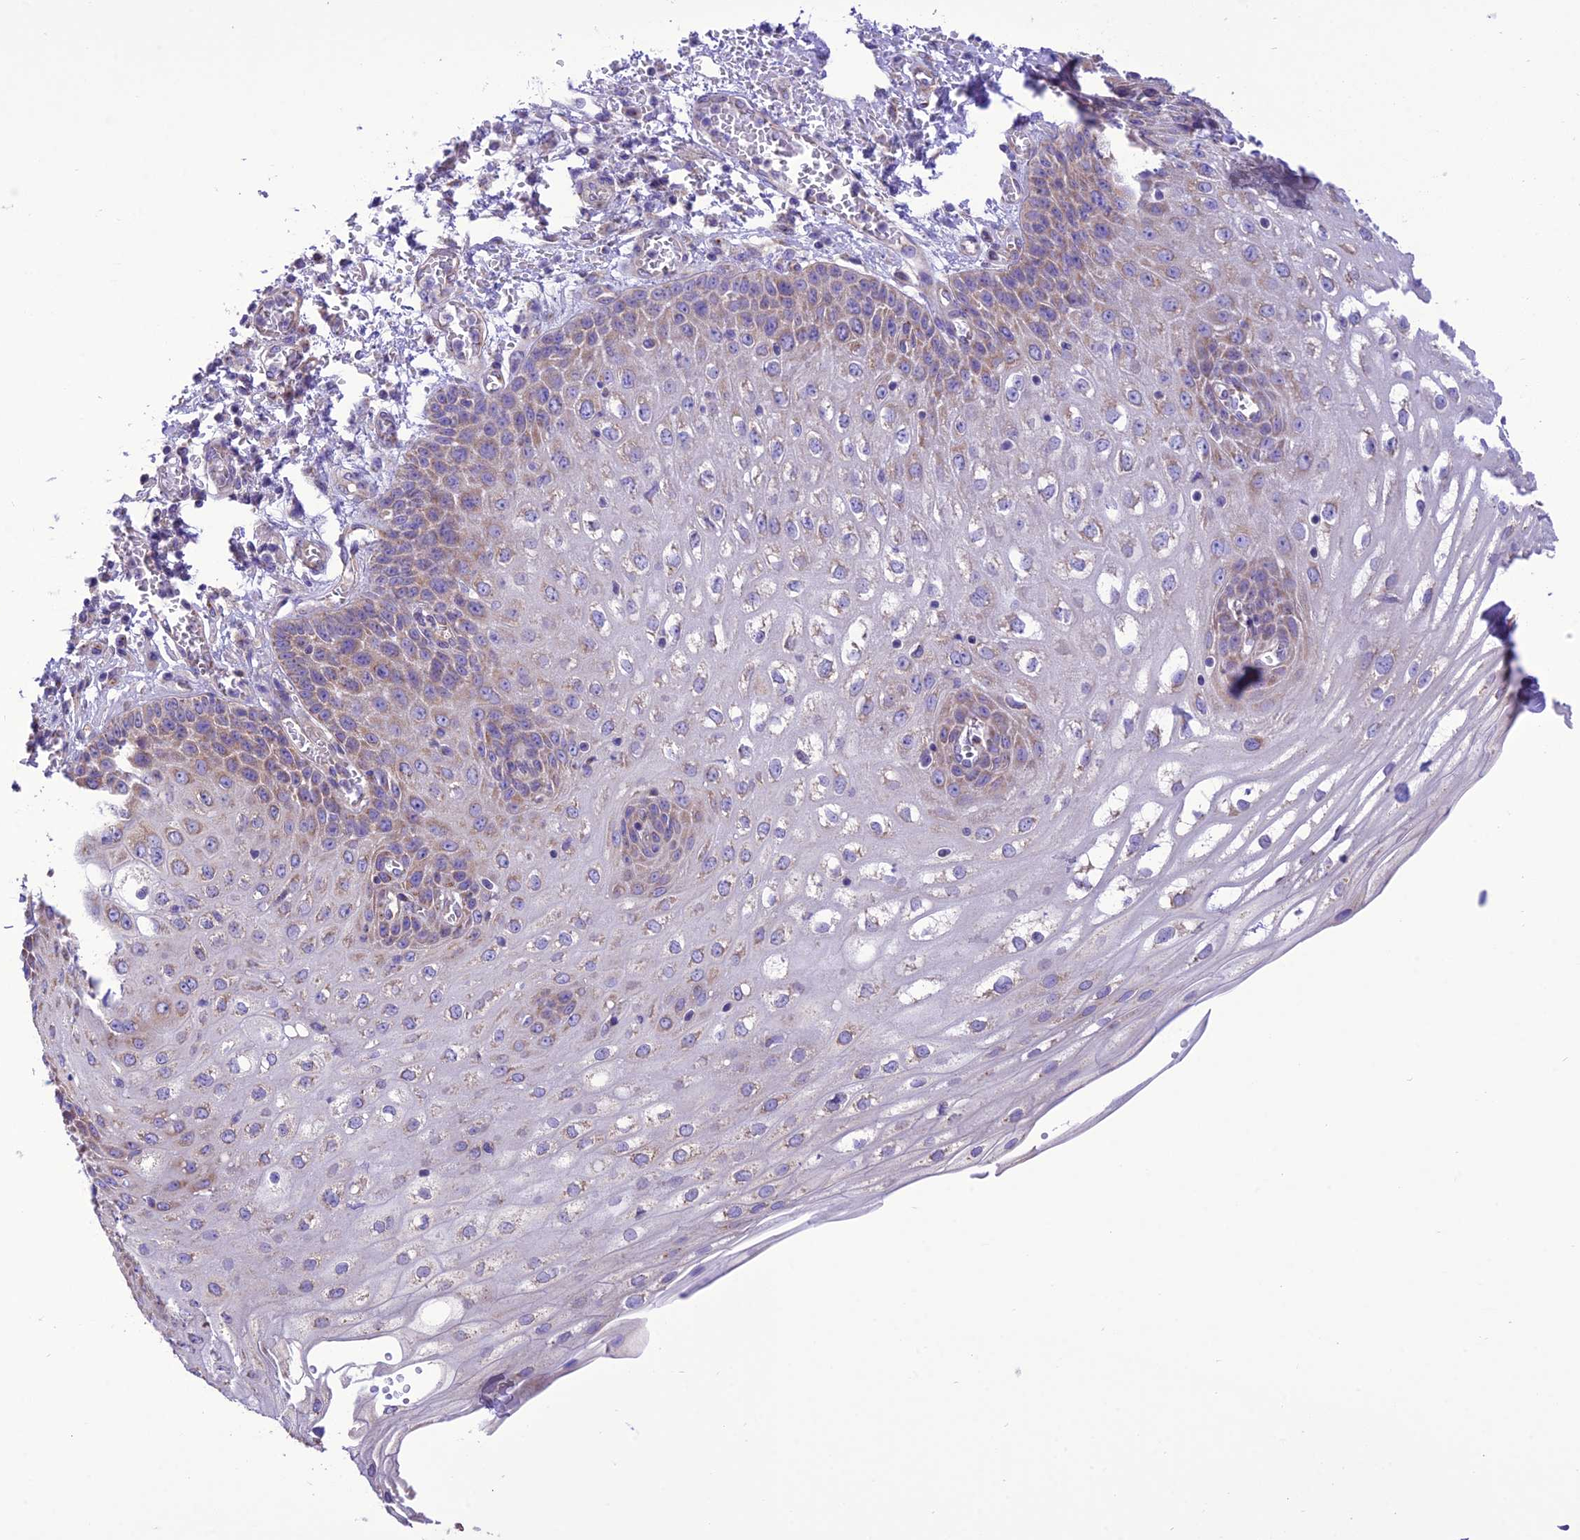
{"staining": {"intensity": "moderate", "quantity": "25%-75%", "location": "cytoplasmic/membranous"}, "tissue": "esophagus", "cell_type": "Squamous epithelial cells", "image_type": "normal", "snomed": [{"axis": "morphology", "description": "Normal tissue, NOS"}, {"axis": "topography", "description": "Esophagus"}], "caption": "This is a photomicrograph of immunohistochemistry (IHC) staining of normal esophagus, which shows moderate staining in the cytoplasmic/membranous of squamous epithelial cells.", "gene": "MAP3K12", "patient": {"sex": "male", "age": 81}}